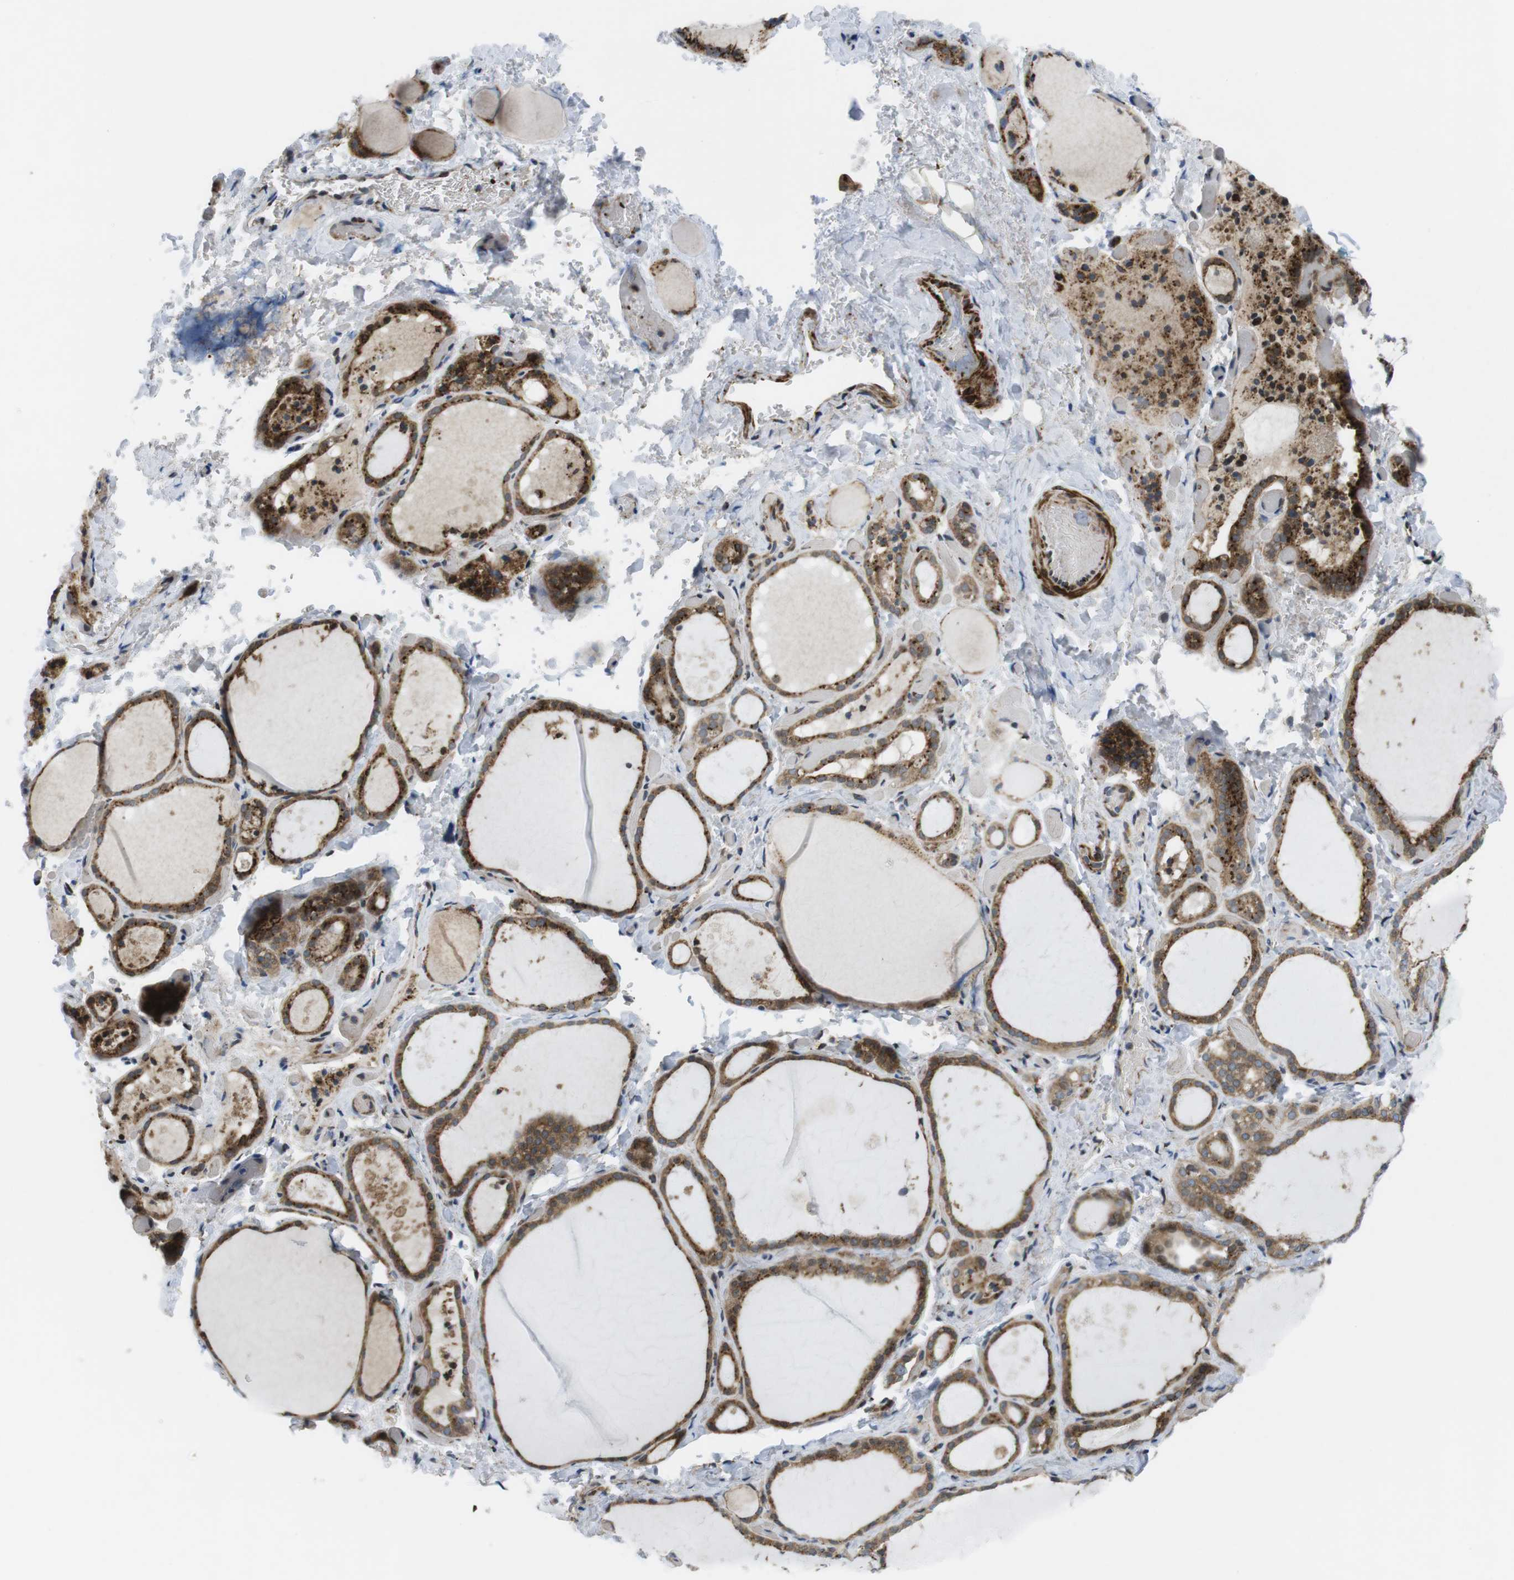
{"staining": {"intensity": "moderate", "quantity": ">75%", "location": "cytoplasmic/membranous"}, "tissue": "thyroid gland", "cell_type": "Glandular cells", "image_type": "normal", "snomed": [{"axis": "morphology", "description": "Normal tissue, NOS"}, {"axis": "topography", "description": "Thyroid gland"}], "caption": "Immunohistochemical staining of normal human thyroid gland shows moderate cytoplasmic/membranous protein positivity in approximately >75% of glandular cells.", "gene": "CUL7", "patient": {"sex": "female", "age": 44}}